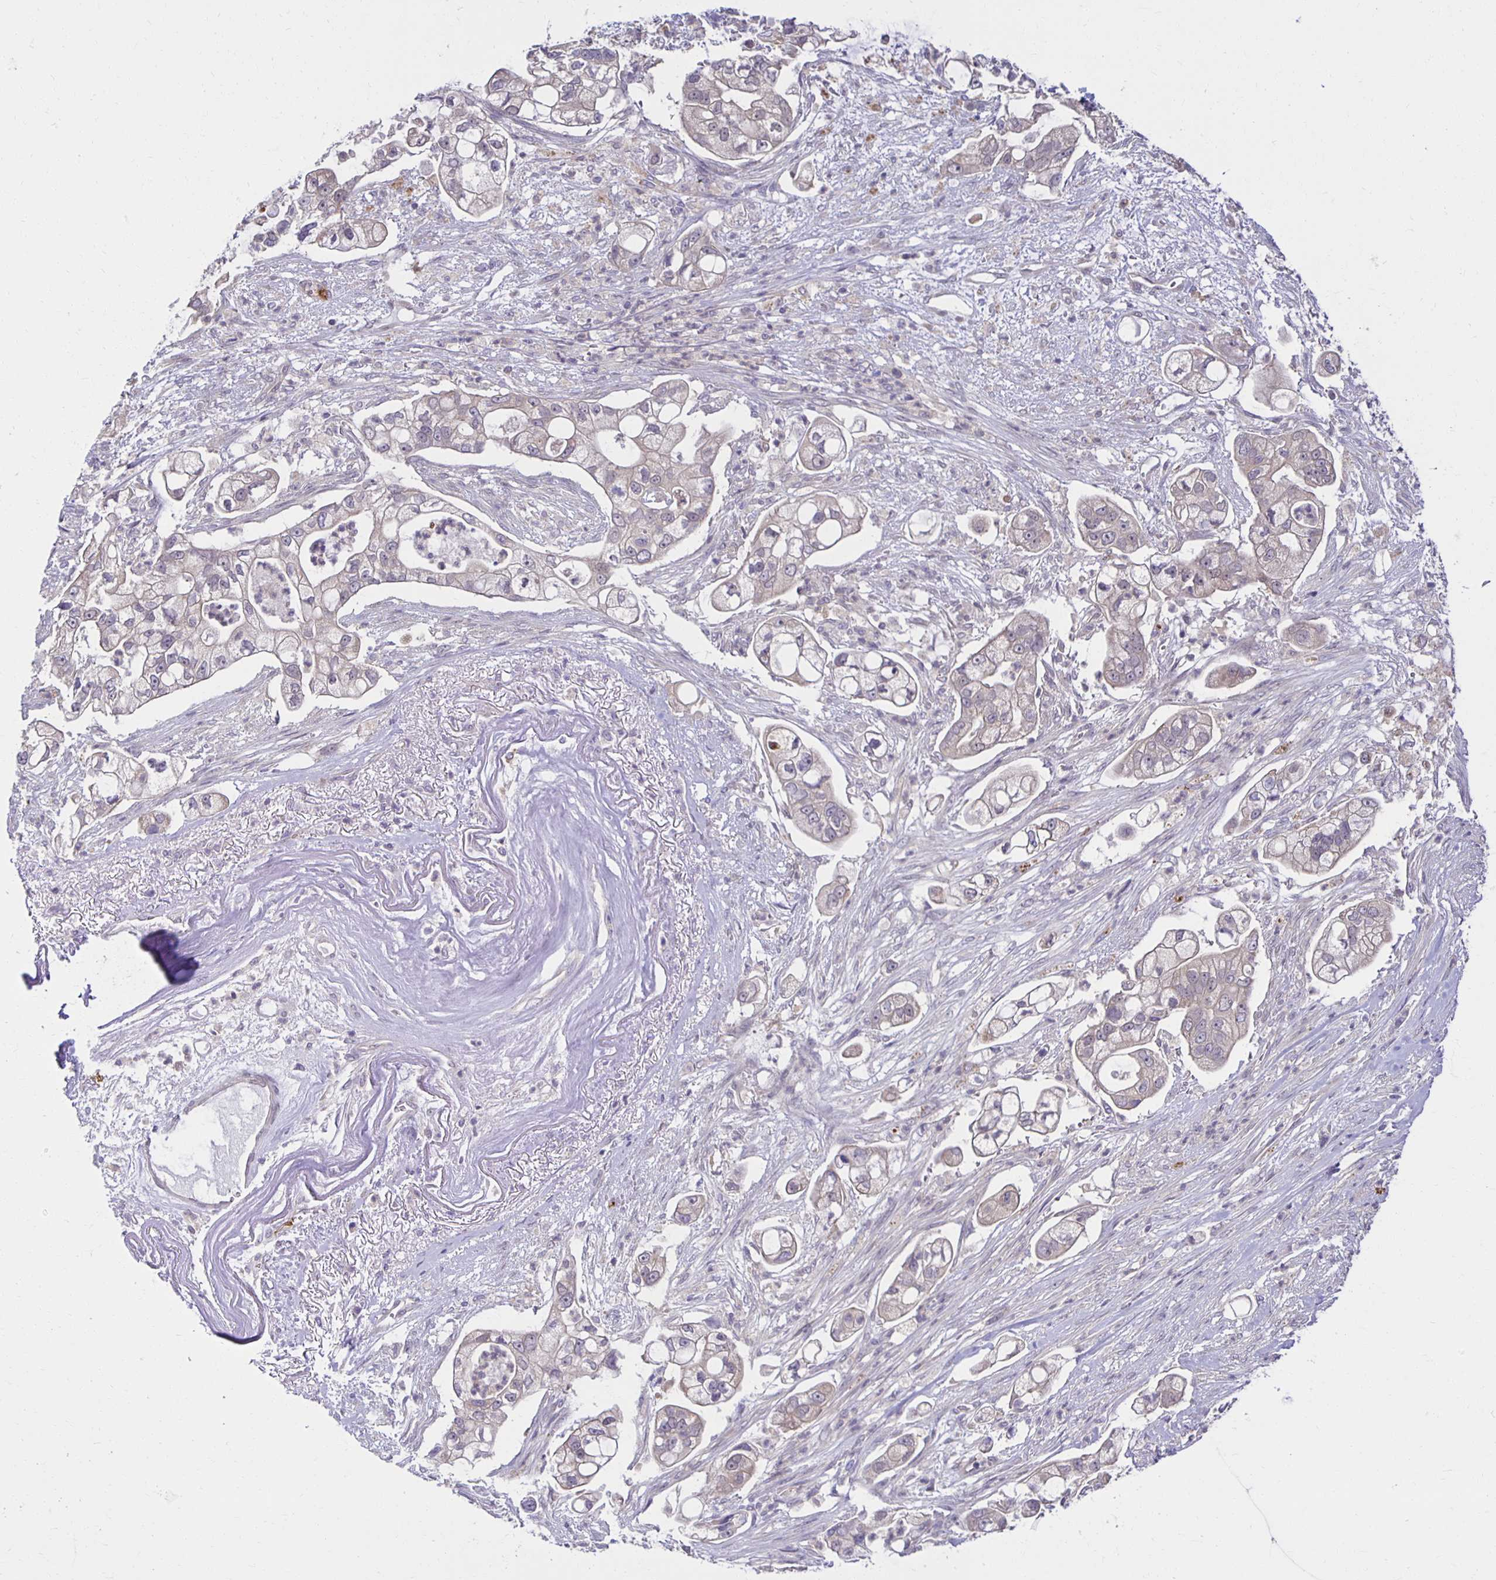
{"staining": {"intensity": "negative", "quantity": "none", "location": "none"}, "tissue": "pancreatic cancer", "cell_type": "Tumor cells", "image_type": "cancer", "snomed": [{"axis": "morphology", "description": "Adenocarcinoma, NOS"}, {"axis": "topography", "description": "Pancreas"}], "caption": "Immunohistochemistry of human adenocarcinoma (pancreatic) exhibits no expression in tumor cells.", "gene": "MIEN1", "patient": {"sex": "female", "age": 69}}